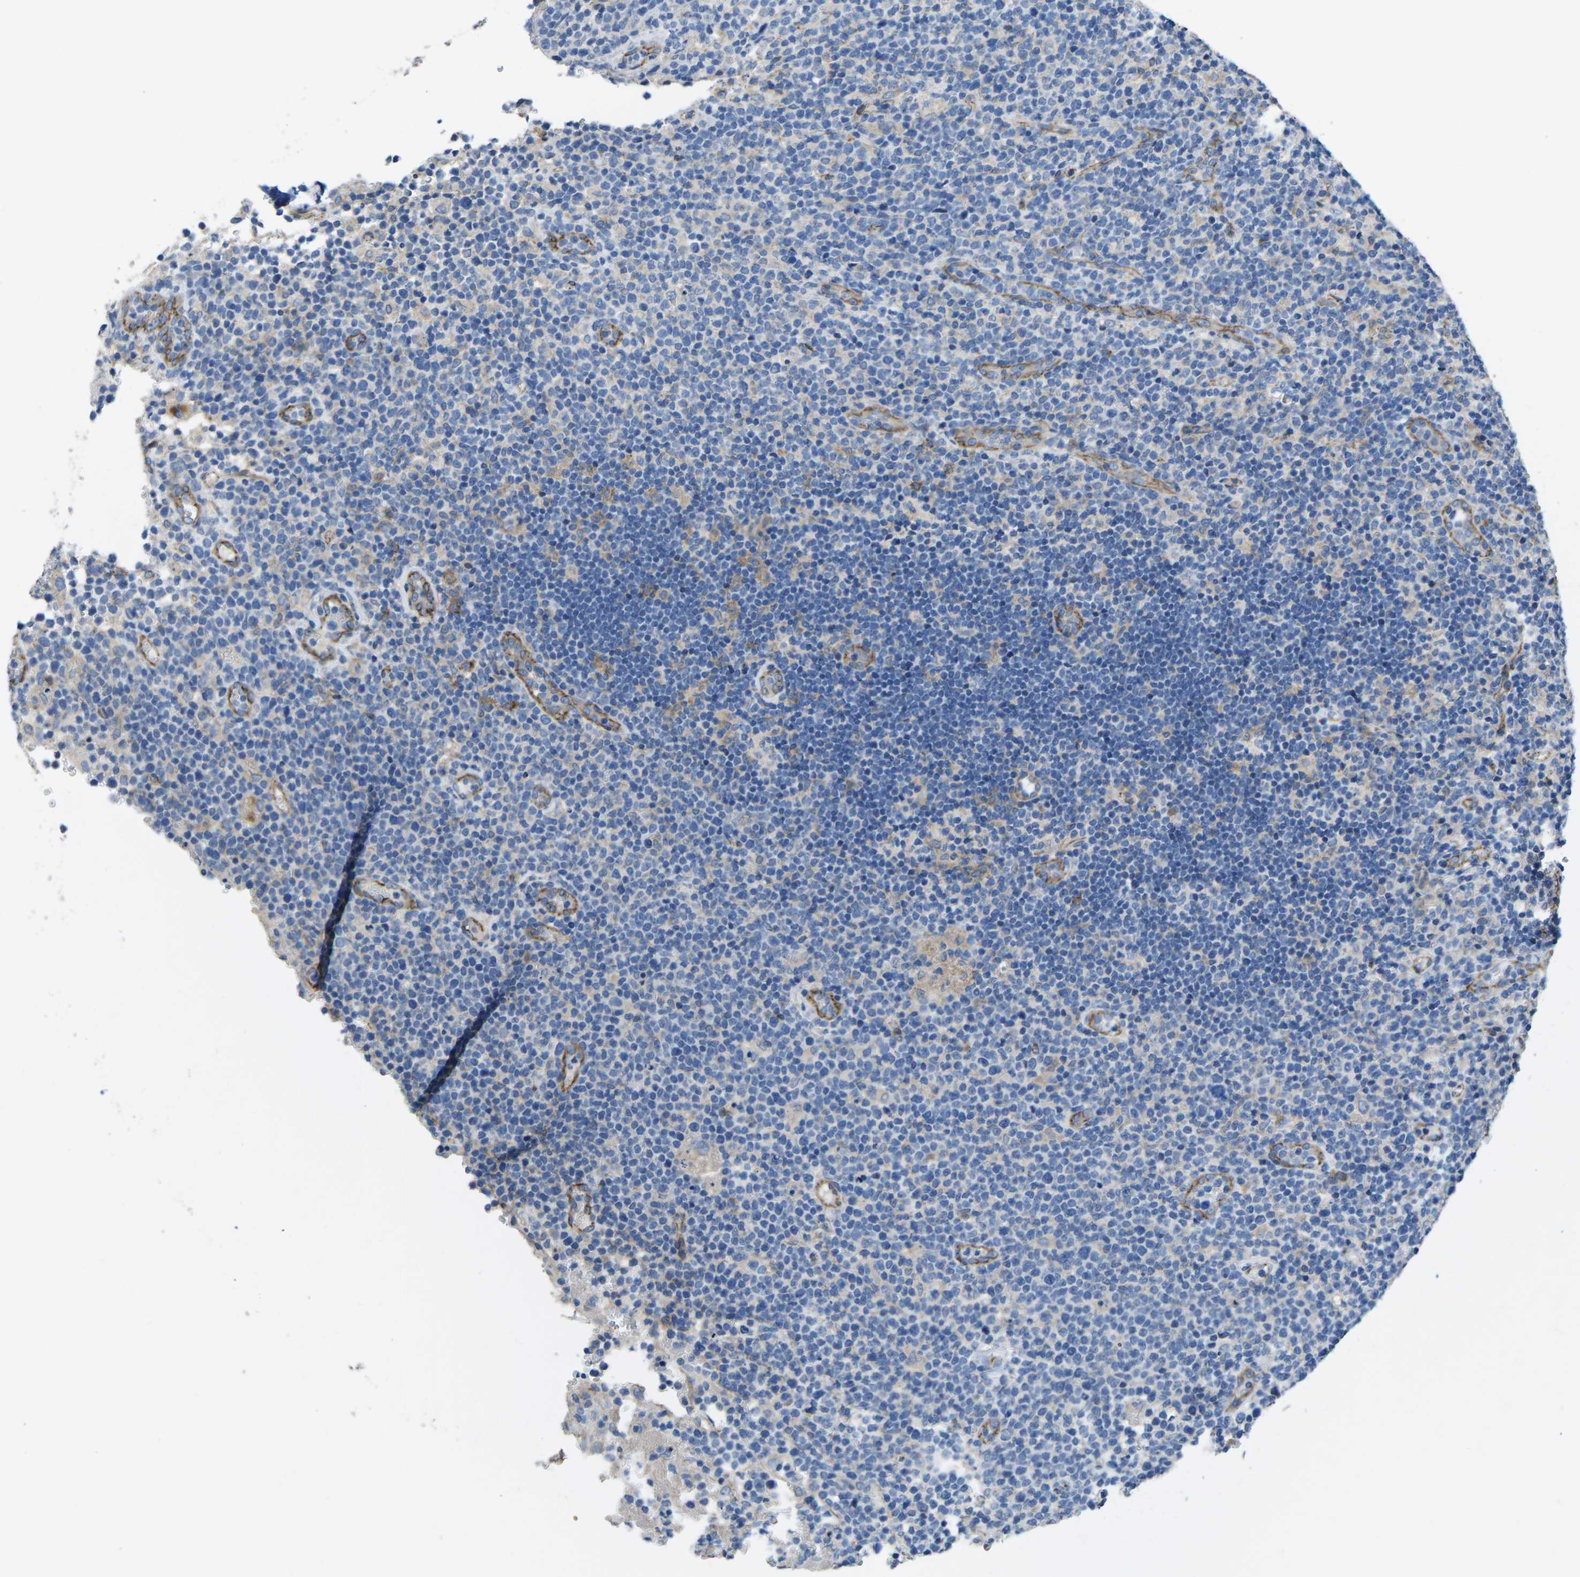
{"staining": {"intensity": "negative", "quantity": "none", "location": "none"}, "tissue": "lymphoma", "cell_type": "Tumor cells", "image_type": "cancer", "snomed": [{"axis": "morphology", "description": "Malignant lymphoma, non-Hodgkin's type, High grade"}, {"axis": "topography", "description": "Lymph node"}], "caption": "Lymphoma was stained to show a protein in brown. There is no significant staining in tumor cells.", "gene": "CTNND1", "patient": {"sex": "male", "age": 61}}